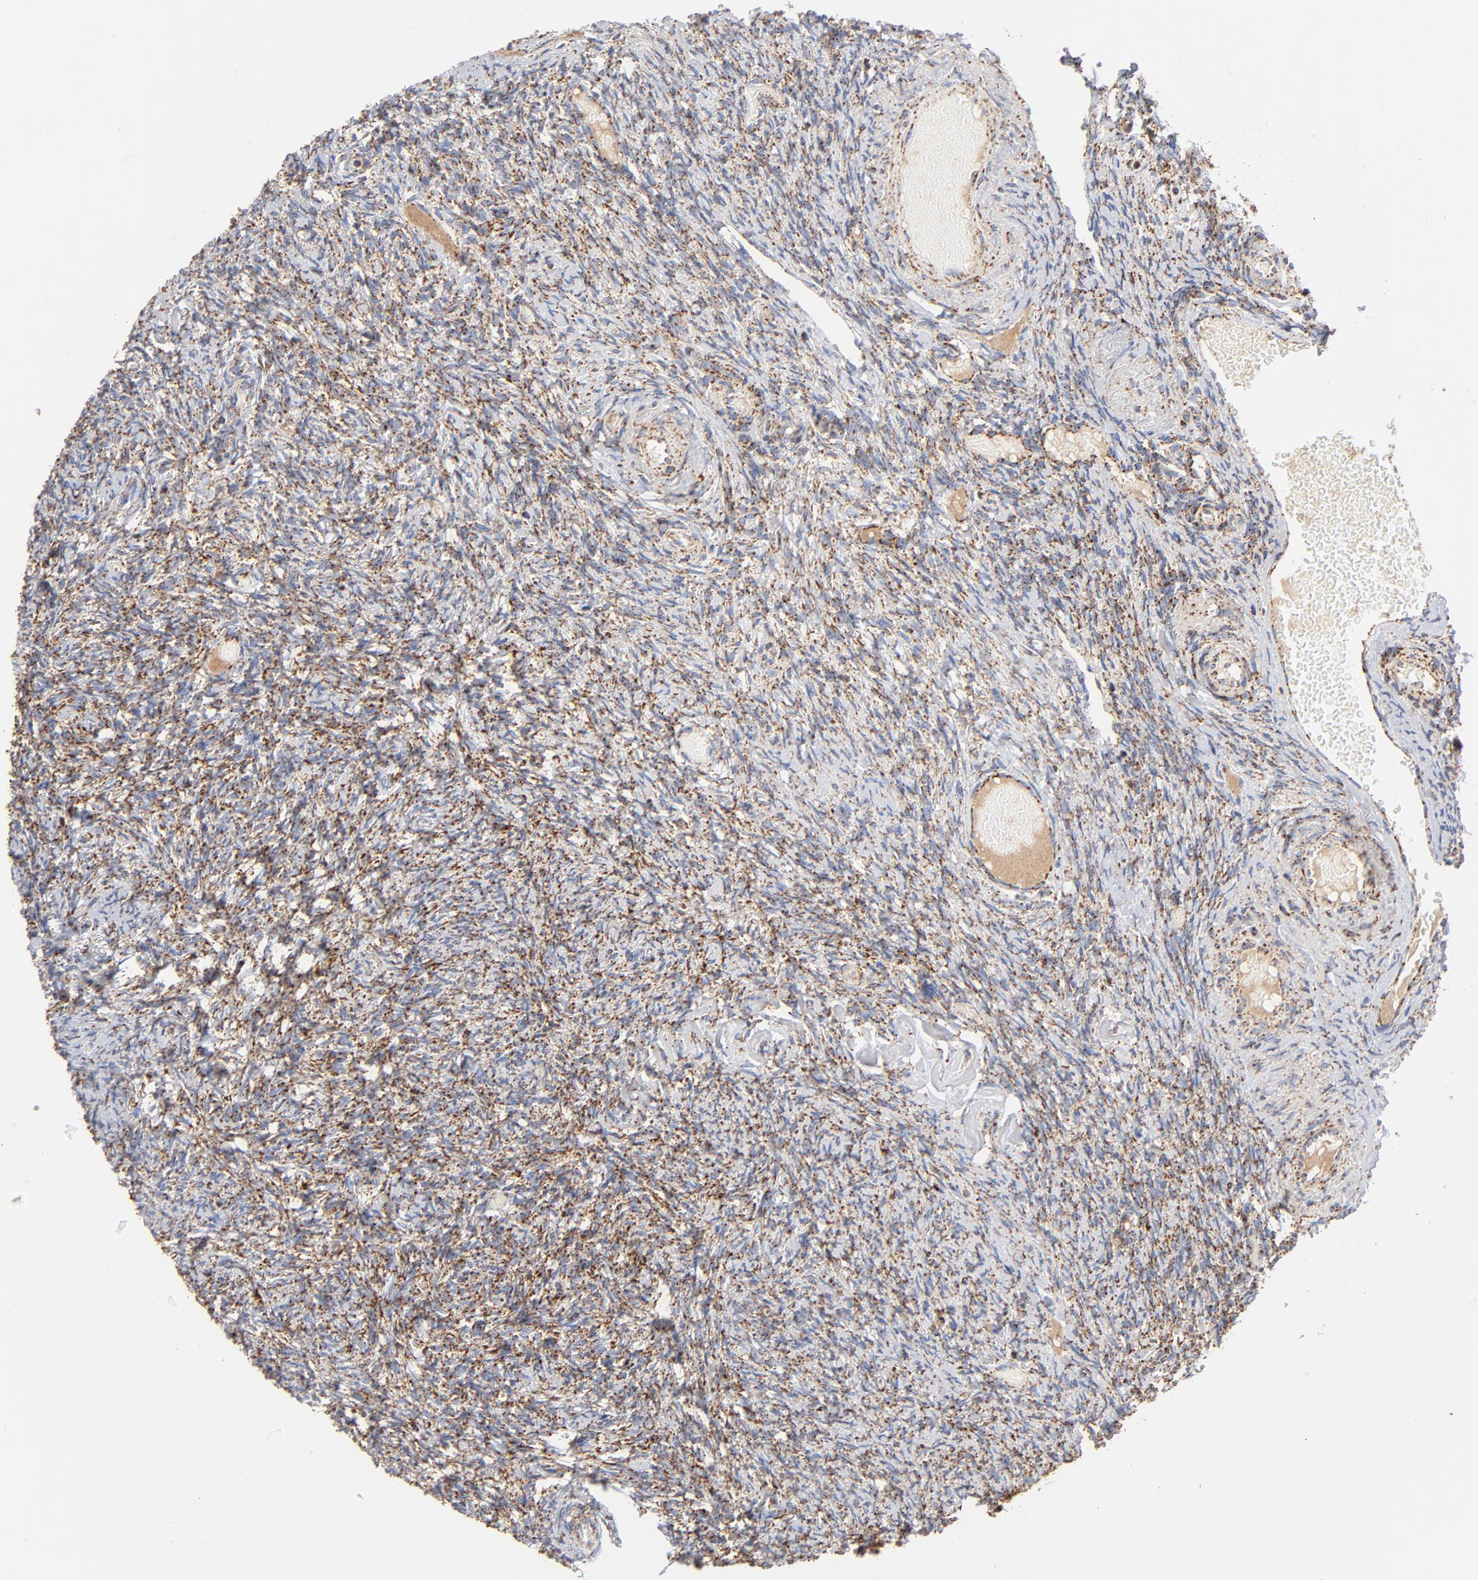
{"staining": {"intensity": "strong", "quantity": ">75%", "location": "cytoplasmic/membranous"}, "tissue": "ovary", "cell_type": "Ovarian stroma cells", "image_type": "normal", "snomed": [{"axis": "morphology", "description": "Normal tissue, NOS"}, {"axis": "topography", "description": "Ovary"}], "caption": "Brown immunohistochemical staining in normal ovary demonstrates strong cytoplasmic/membranous positivity in about >75% of ovarian stroma cells.", "gene": "DIABLO", "patient": {"sex": "female", "age": 60}}